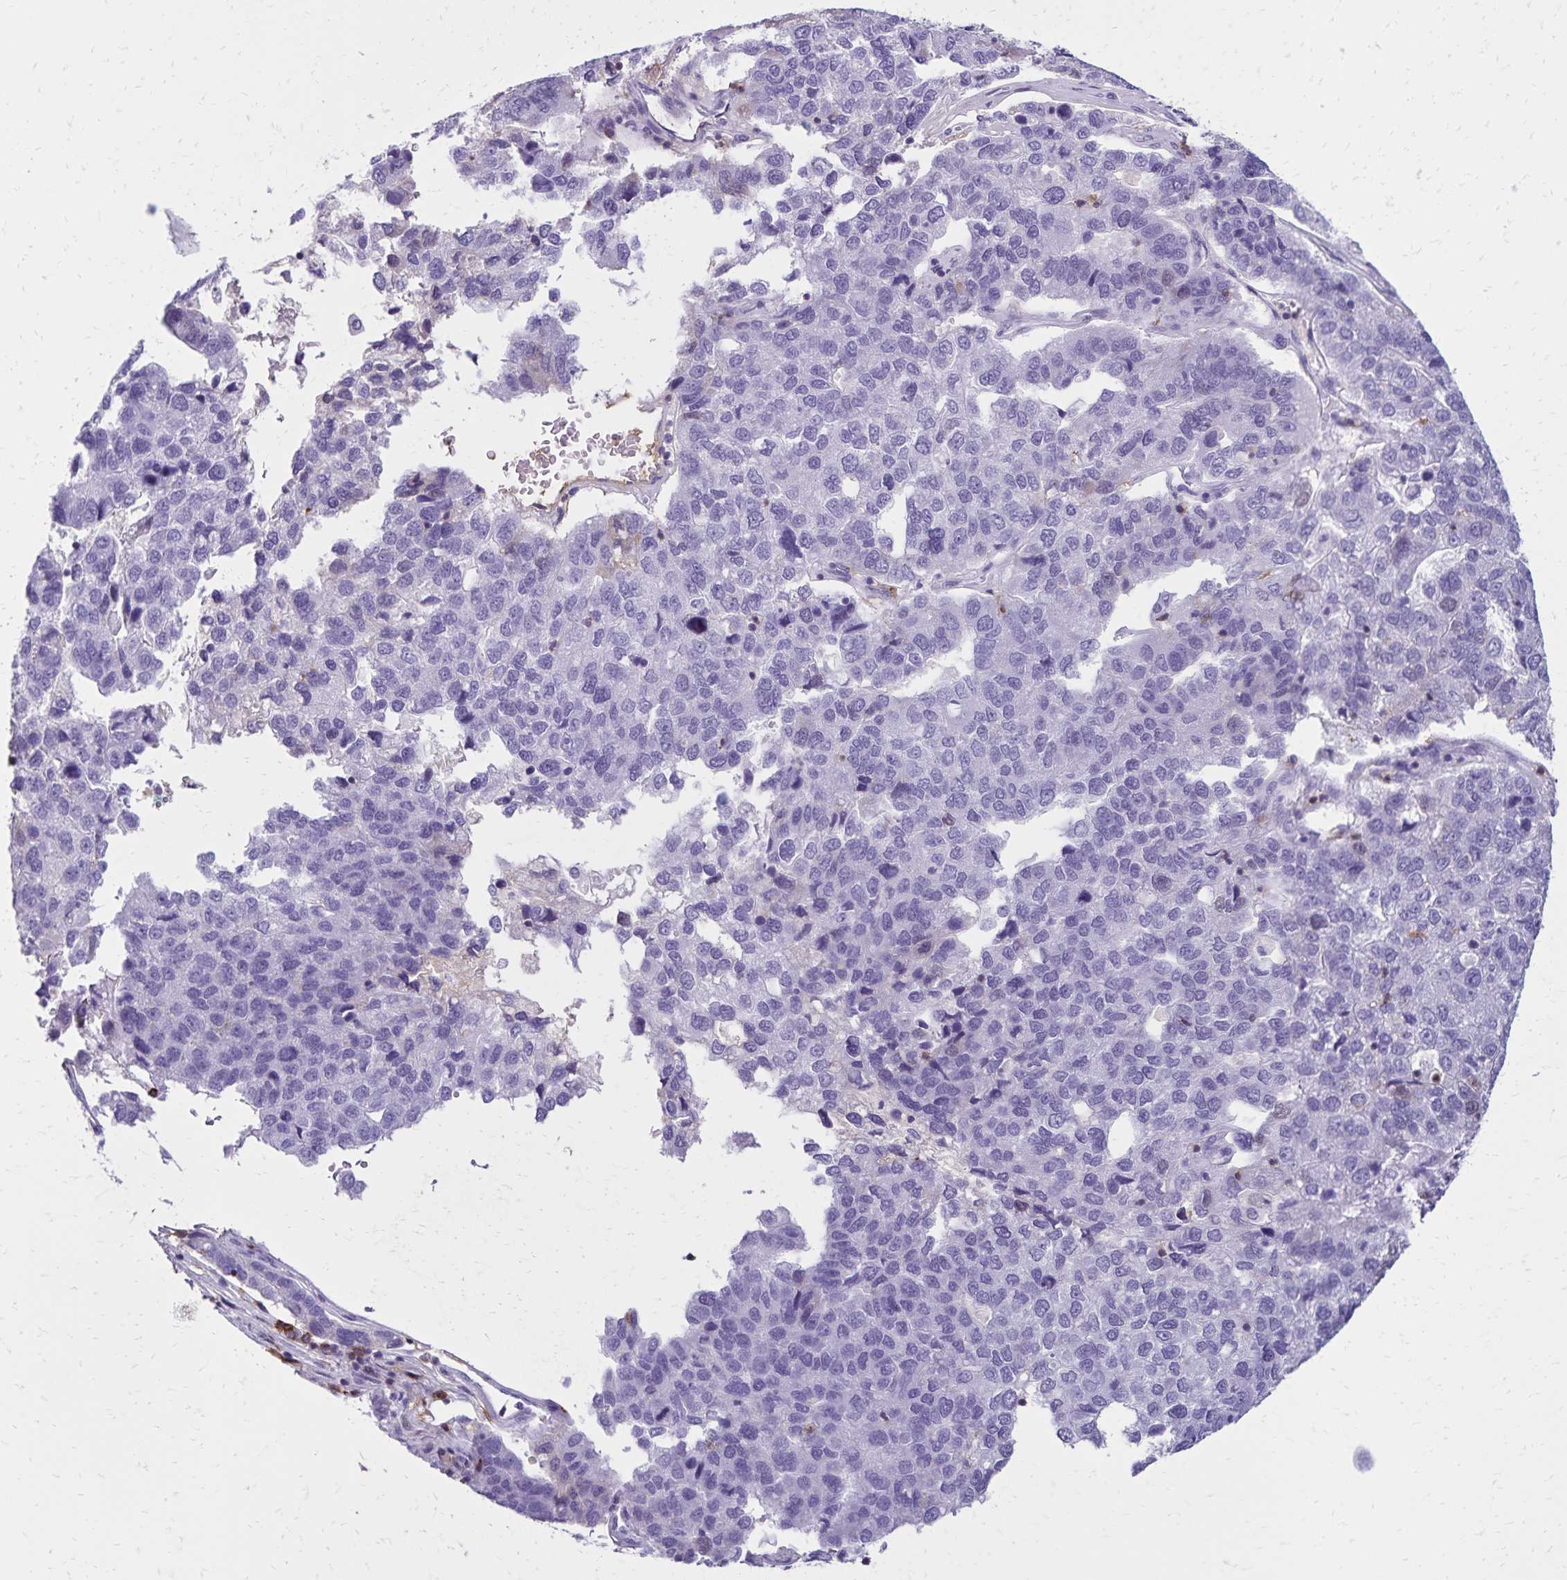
{"staining": {"intensity": "negative", "quantity": "none", "location": "none"}, "tissue": "pancreatic cancer", "cell_type": "Tumor cells", "image_type": "cancer", "snomed": [{"axis": "morphology", "description": "Adenocarcinoma, NOS"}, {"axis": "topography", "description": "Pancreas"}], "caption": "Immunohistochemistry (IHC) histopathology image of pancreatic cancer (adenocarcinoma) stained for a protein (brown), which displays no staining in tumor cells.", "gene": "CD27", "patient": {"sex": "female", "age": 61}}